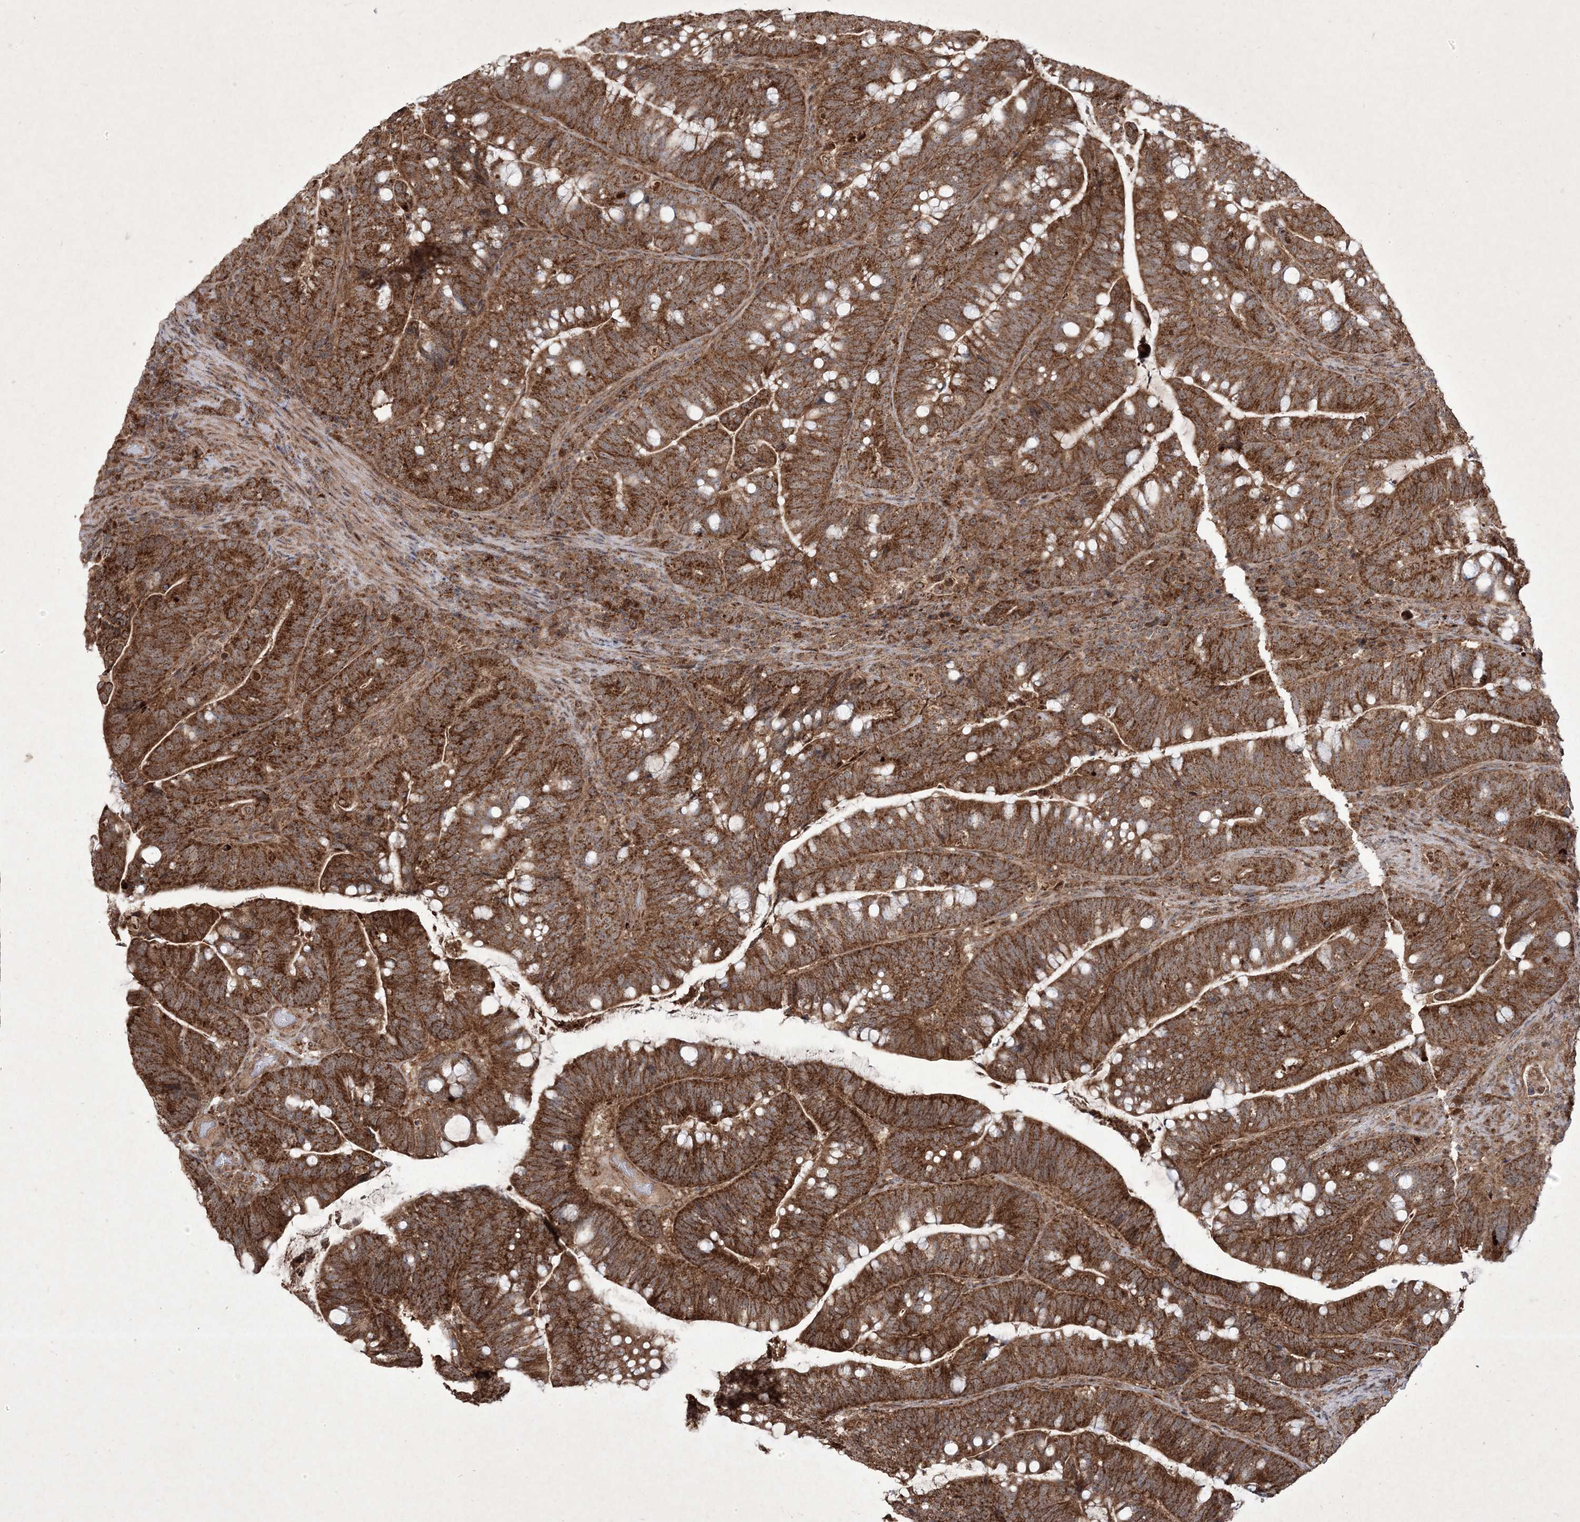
{"staining": {"intensity": "strong", "quantity": ">75%", "location": "cytoplasmic/membranous,nuclear"}, "tissue": "colorectal cancer", "cell_type": "Tumor cells", "image_type": "cancer", "snomed": [{"axis": "morphology", "description": "Adenocarcinoma, NOS"}, {"axis": "topography", "description": "Colon"}], "caption": "Colorectal cancer (adenocarcinoma) tissue demonstrates strong cytoplasmic/membranous and nuclear positivity in approximately >75% of tumor cells", "gene": "PLEKHM2", "patient": {"sex": "female", "age": 66}}